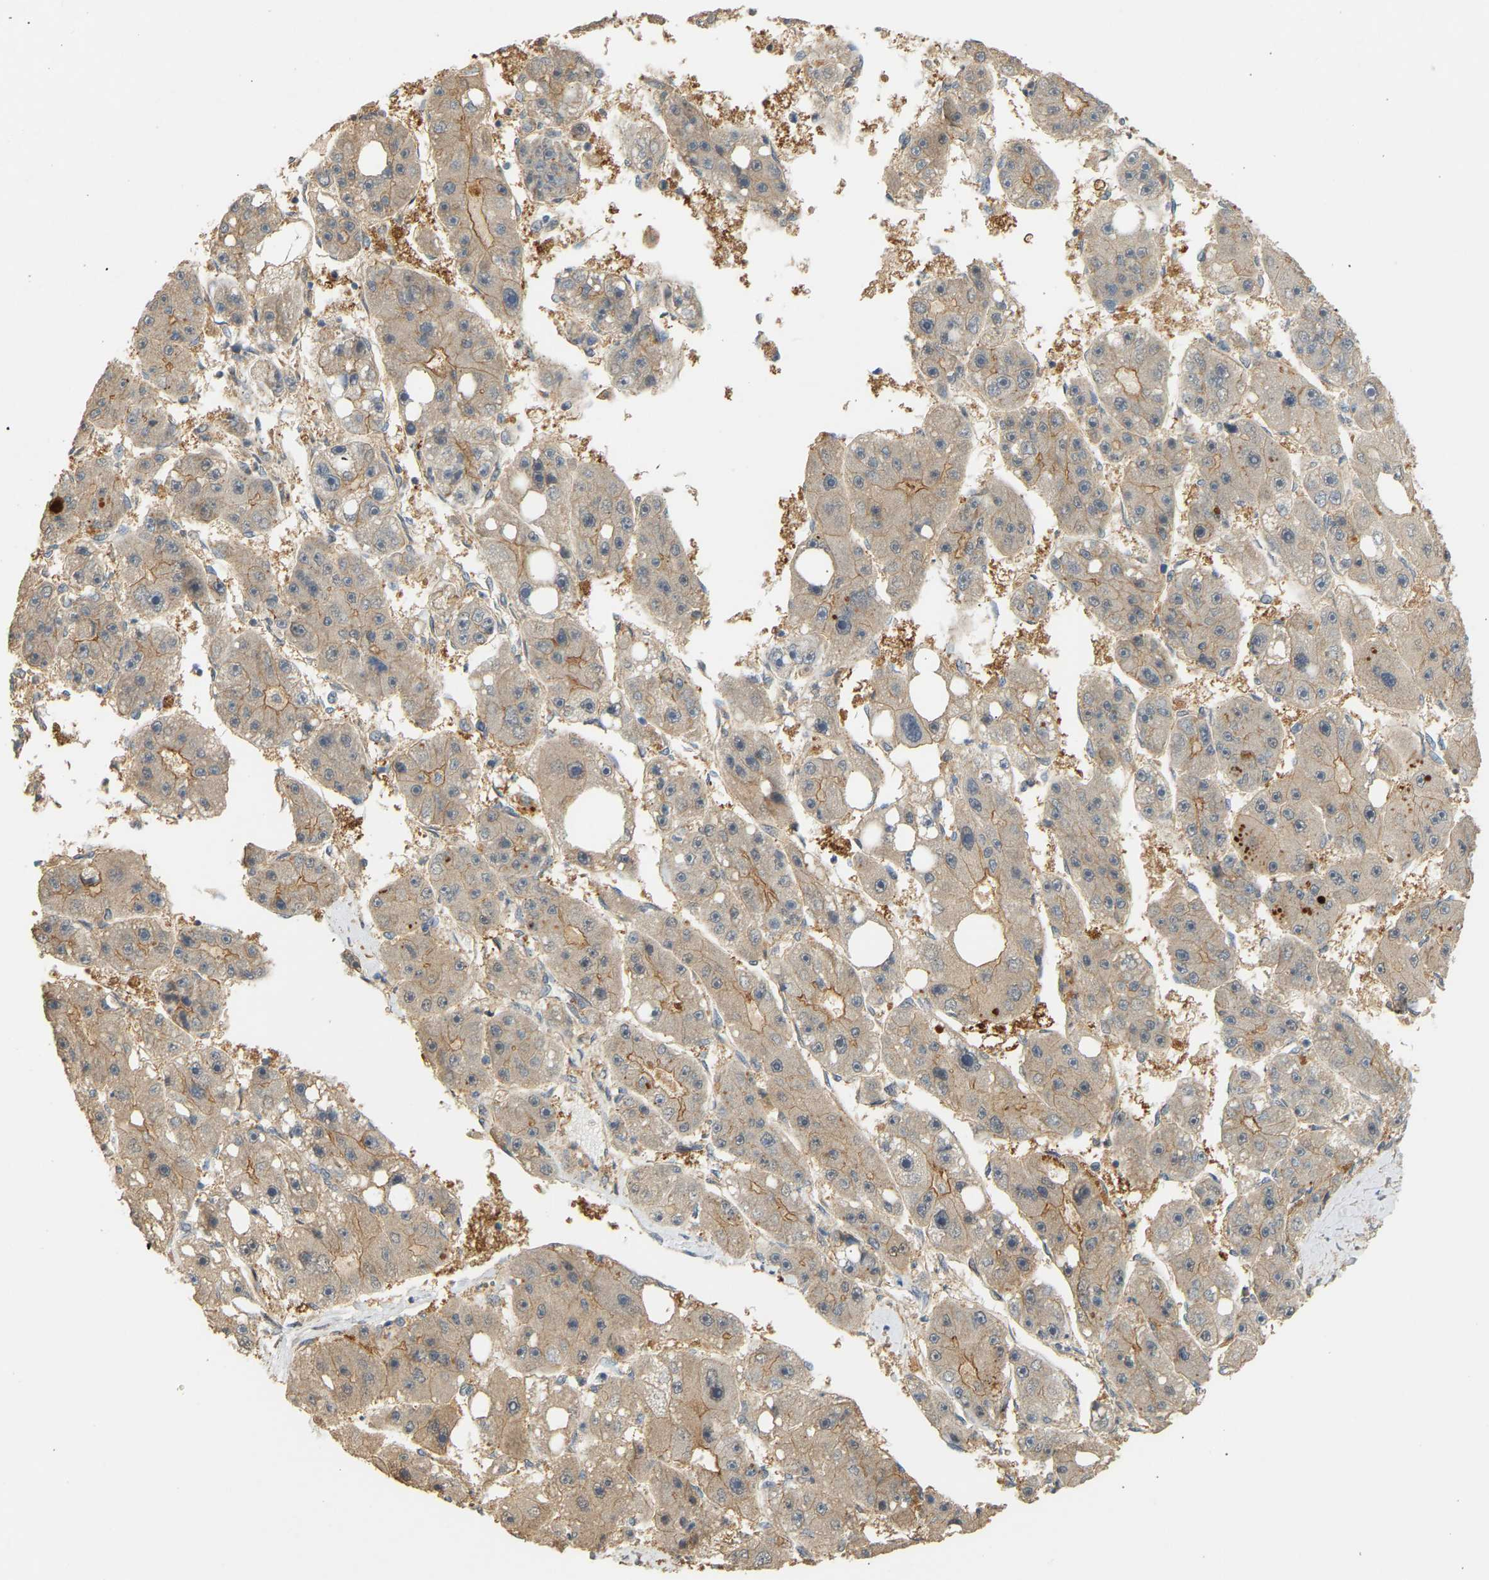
{"staining": {"intensity": "weak", "quantity": ">75%", "location": "cytoplasmic/membranous"}, "tissue": "liver cancer", "cell_type": "Tumor cells", "image_type": "cancer", "snomed": [{"axis": "morphology", "description": "Carcinoma, Hepatocellular, NOS"}, {"axis": "topography", "description": "Liver"}], "caption": "The image exhibits staining of liver cancer, revealing weak cytoplasmic/membranous protein positivity (brown color) within tumor cells.", "gene": "RGL1", "patient": {"sex": "female", "age": 61}}